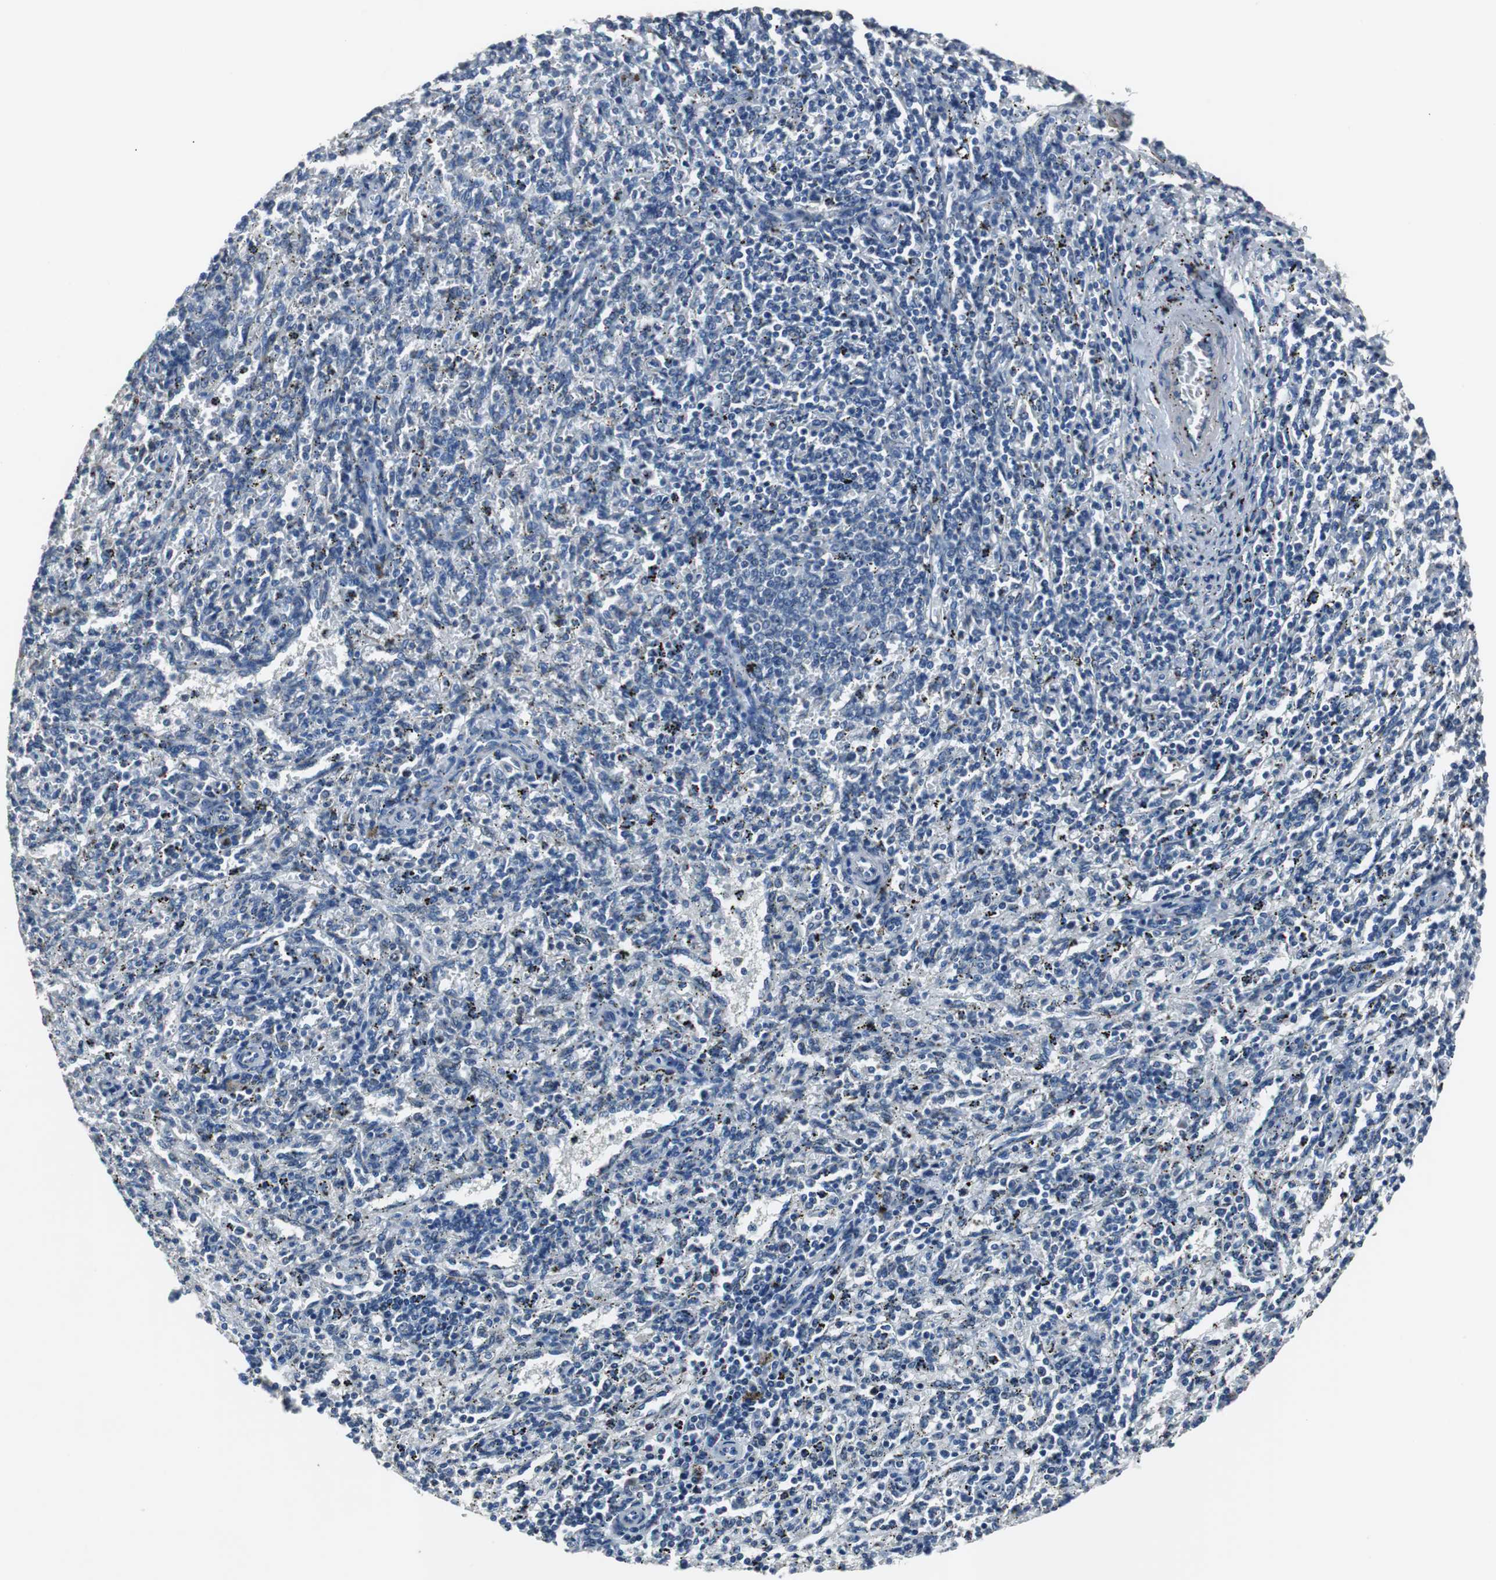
{"staining": {"intensity": "strong", "quantity": "<25%", "location": "cytoplasmic/membranous"}, "tissue": "spleen", "cell_type": "Cells in red pulp", "image_type": "normal", "snomed": [{"axis": "morphology", "description": "Normal tissue, NOS"}, {"axis": "topography", "description": "Spleen"}], "caption": "A medium amount of strong cytoplasmic/membranous staining is appreciated in approximately <25% of cells in red pulp in unremarkable spleen.", "gene": "PCYT1B", "patient": {"sex": "female", "age": 10}}